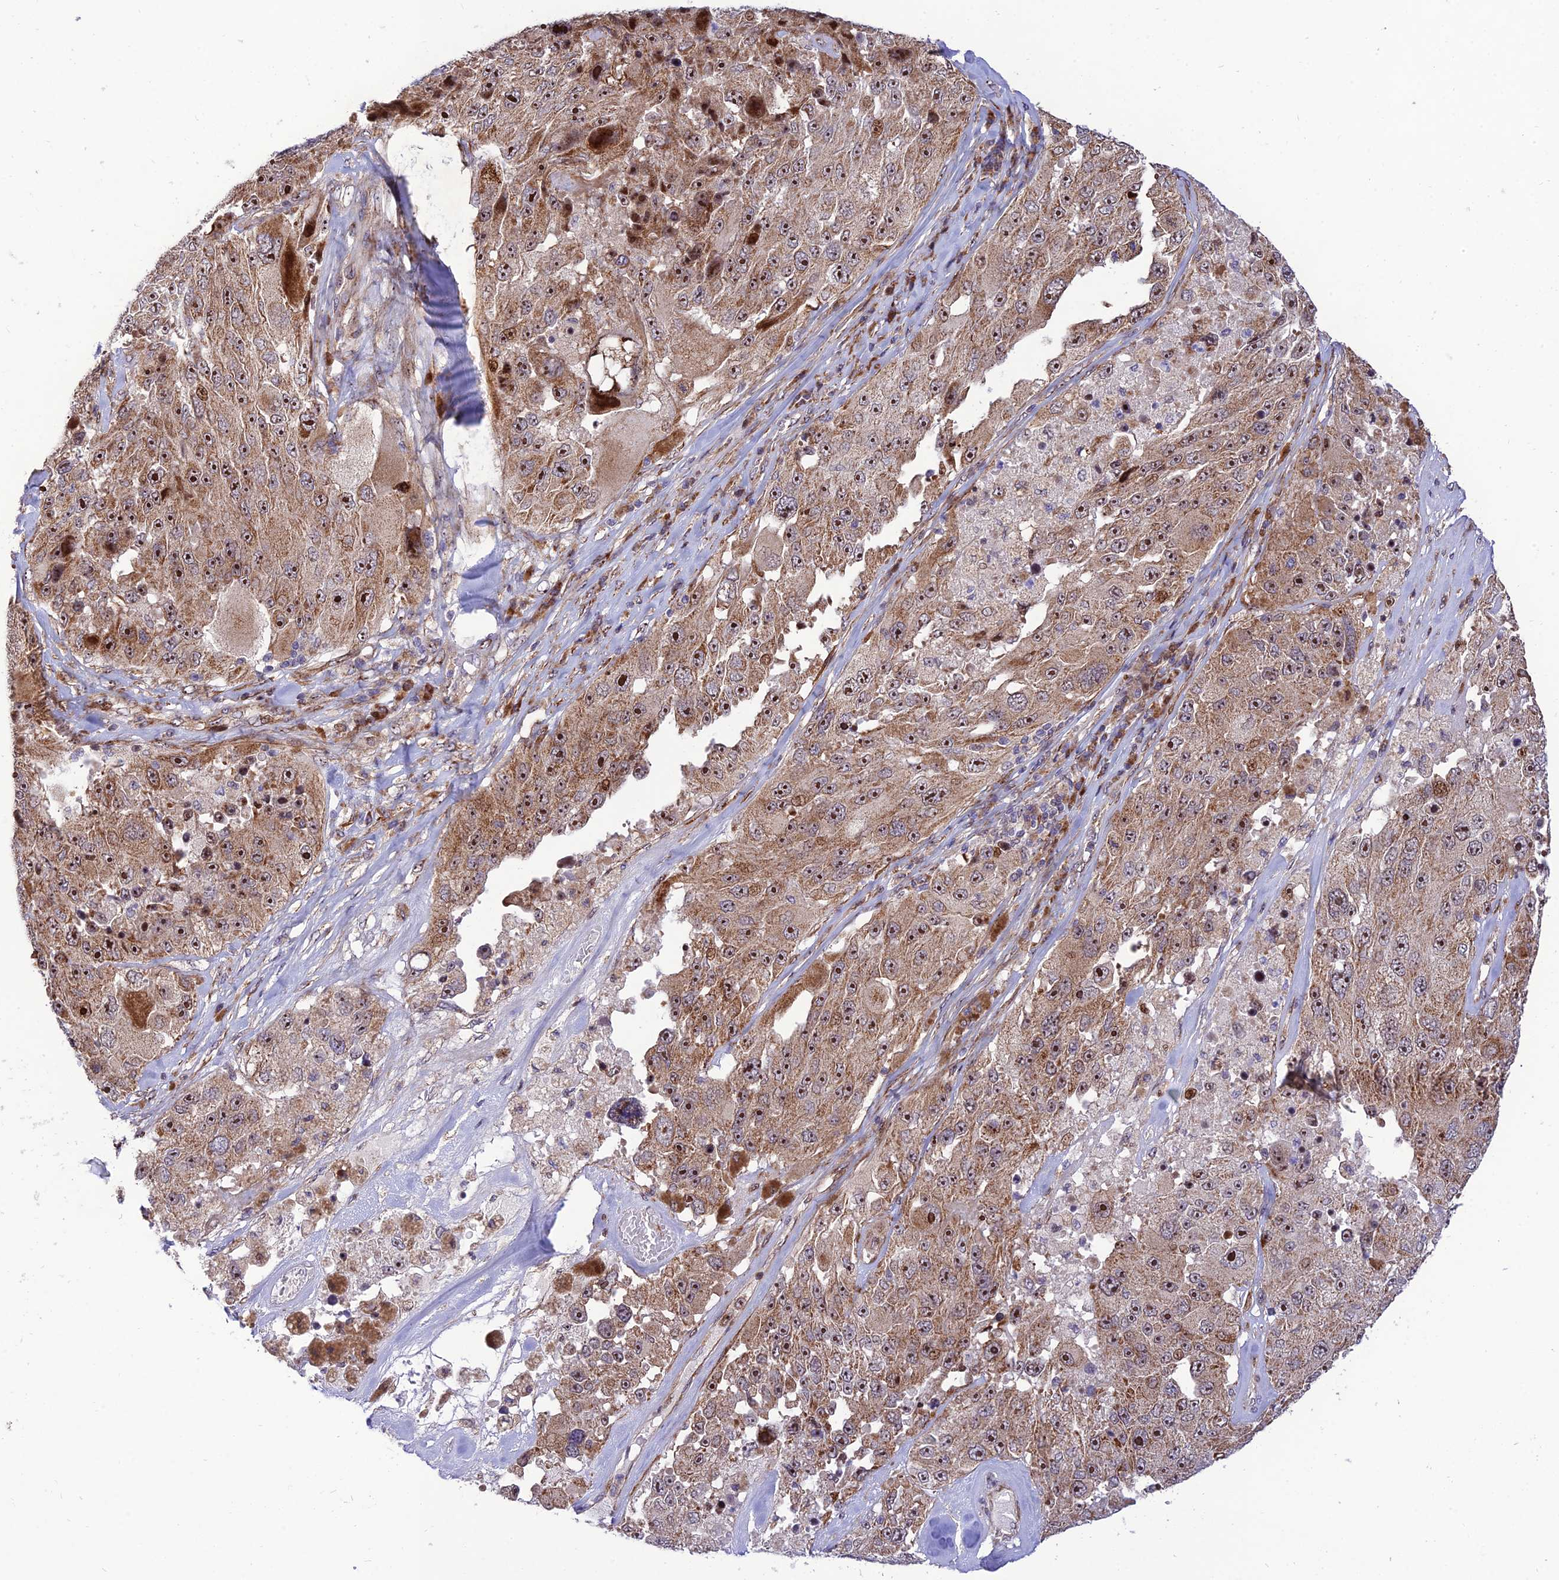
{"staining": {"intensity": "moderate", "quantity": ">75%", "location": "cytoplasmic/membranous,nuclear"}, "tissue": "melanoma", "cell_type": "Tumor cells", "image_type": "cancer", "snomed": [{"axis": "morphology", "description": "Malignant melanoma, Metastatic site"}, {"axis": "topography", "description": "Lymph node"}], "caption": "A high-resolution histopathology image shows IHC staining of melanoma, which displays moderate cytoplasmic/membranous and nuclear expression in approximately >75% of tumor cells.", "gene": "KBTBD7", "patient": {"sex": "male", "age": 62}}